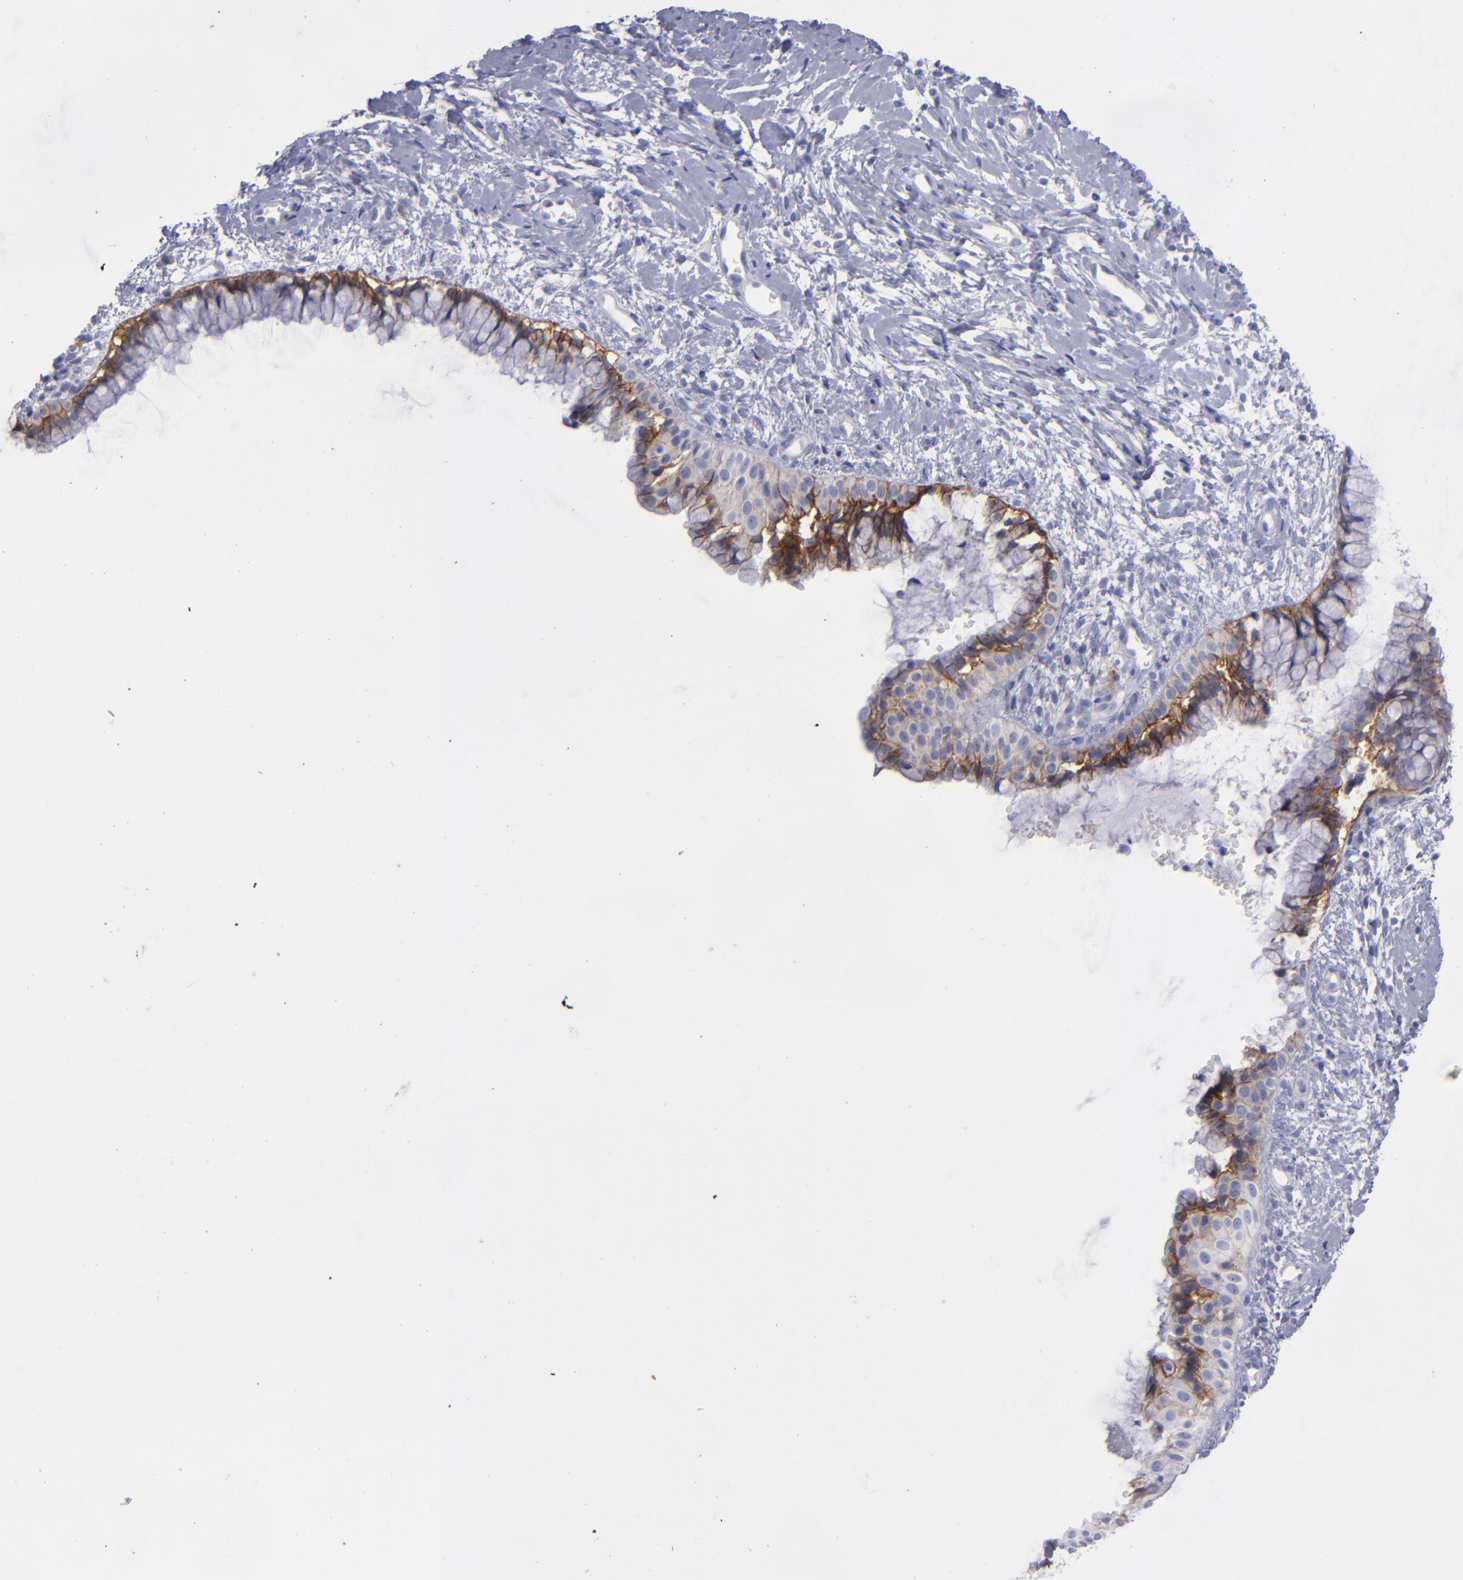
{"staining": {"intensity": "moderate", "quantity": ">75%", "location": "cytoplasmic/membranous"}, "tissue": "cervix", "cell_type": "Glandular cells", "image_type": "normal", "snomed": [{"axis": "morphology", "description": "Normal tissue, NOS"}, {"axis": "topography", "description": "Cervix"}], "caption": "Human cervix stained with a brown dye reveals moderate cytoplasmic/membranous positive positivity in approximately >75% of glandular cells.", "gene": "BSG", "patient": {"sex": "female", "age": 46}}